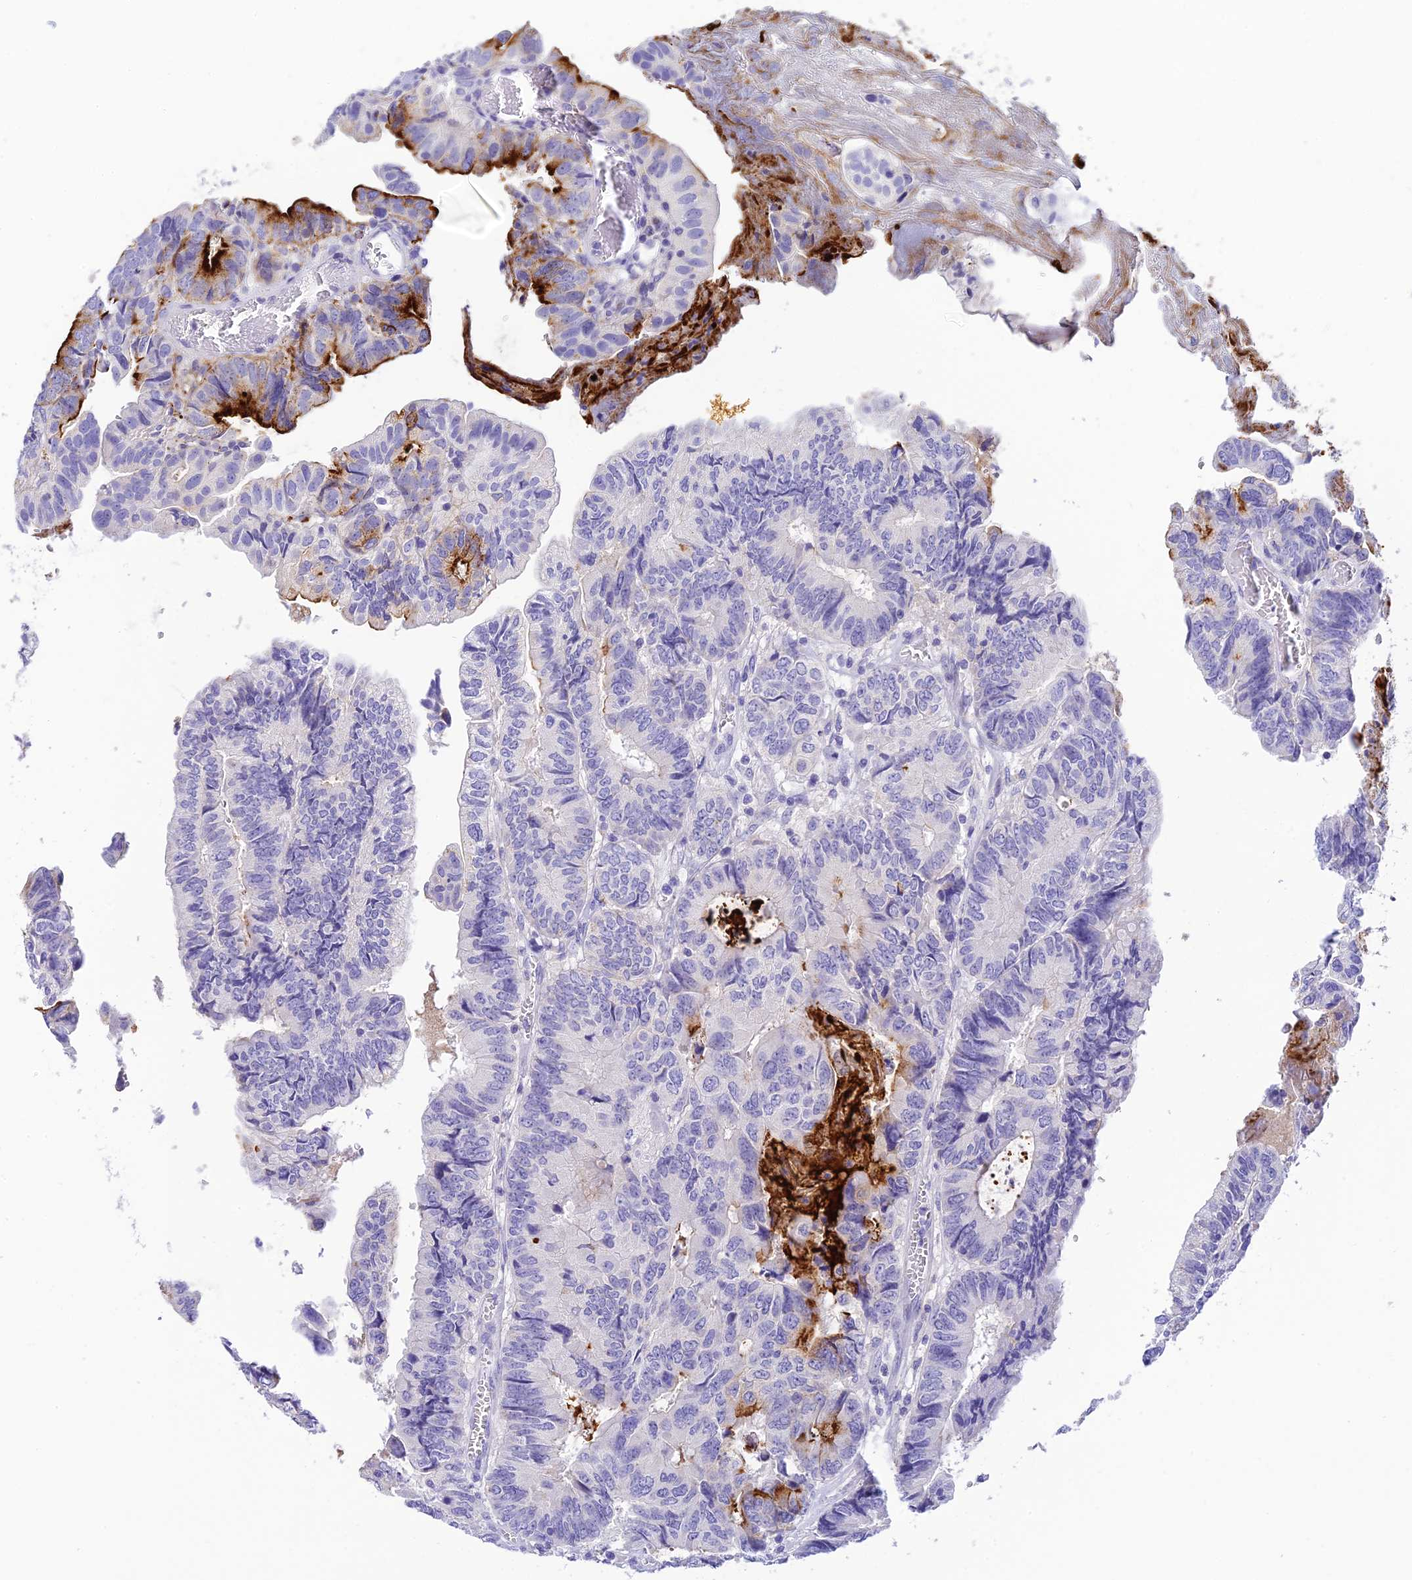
{"staining": {"intensity": "strong", "quantity": "<25%", "location": "cytoplasmic/membranous"}, "tissue": "colorectal cancer", "cell_type": "Tumor cells", "image_type": "cancer", "snomed": [{"axis": "morphology", "description": "Adenocarcinoma, NOS"}, {"axis": "topography", "description": "Colon"}], "caption": "Strong cytoplasmic/membranous protein staining is present in about <25% of tumor cells in colorectal adenocarcinoma.", "gene": "C12orf29", "patient": {"sex": "male", "age": 85}}